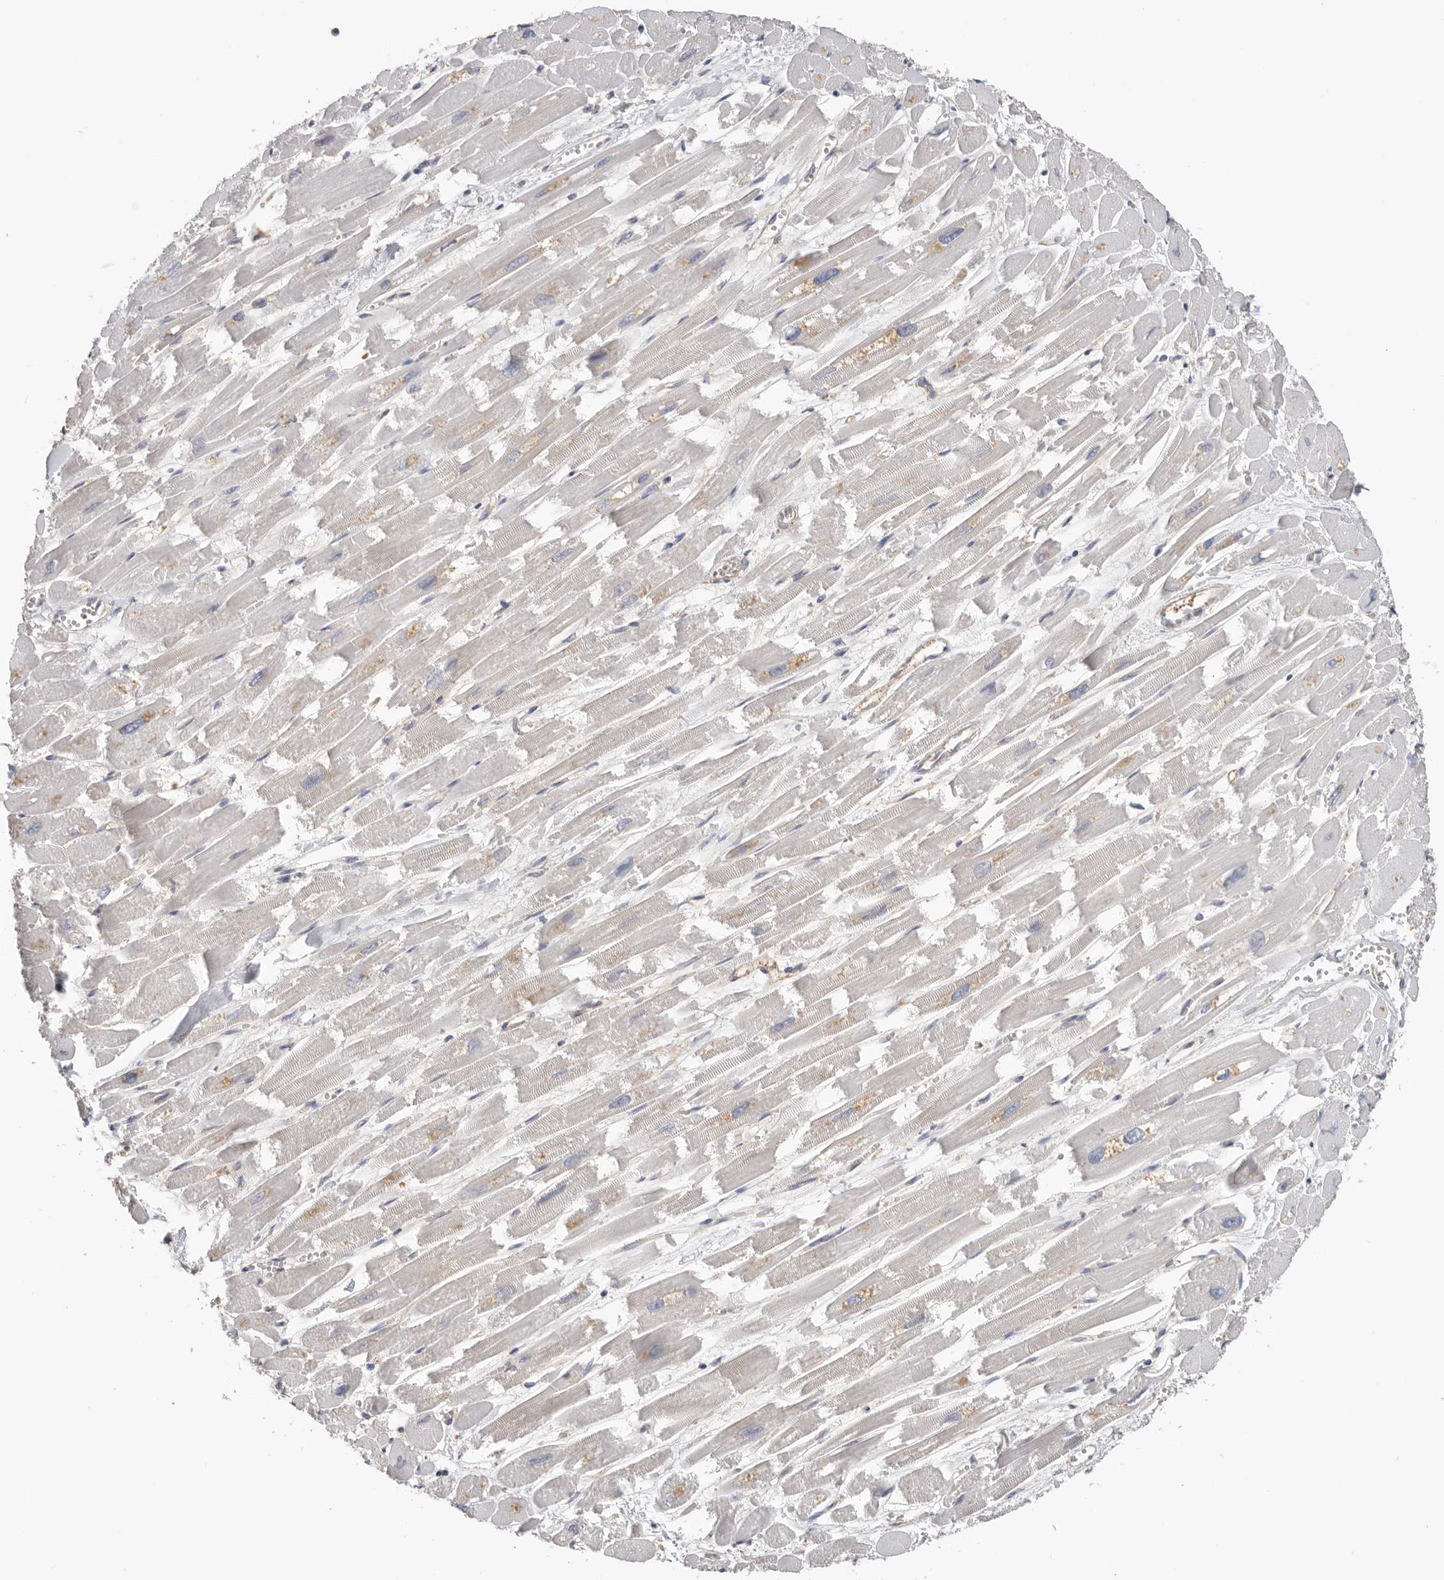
{"staining": {"intensity": "weak", "quantity": "<25%", "location": "cytoplasmic/membranous"}, "tissue": "heart muscle", "cell_type": "Cardiomyocytes", "image_type": "normal", "snomed": [{"axis": "morphology", "description": "Normal tissue, NOS"}, {"axis": "topography", "description": "Heart"}], "caption": "The IHC micrograph has no significant positivity in cardiomyocytes of heart muscle. The staining is performed using DAB brown chromogen with nuclei counter-stained in using hematoxylin.", "gene": "WDTC1", "patient": {"sex": "male", "age": 54}}